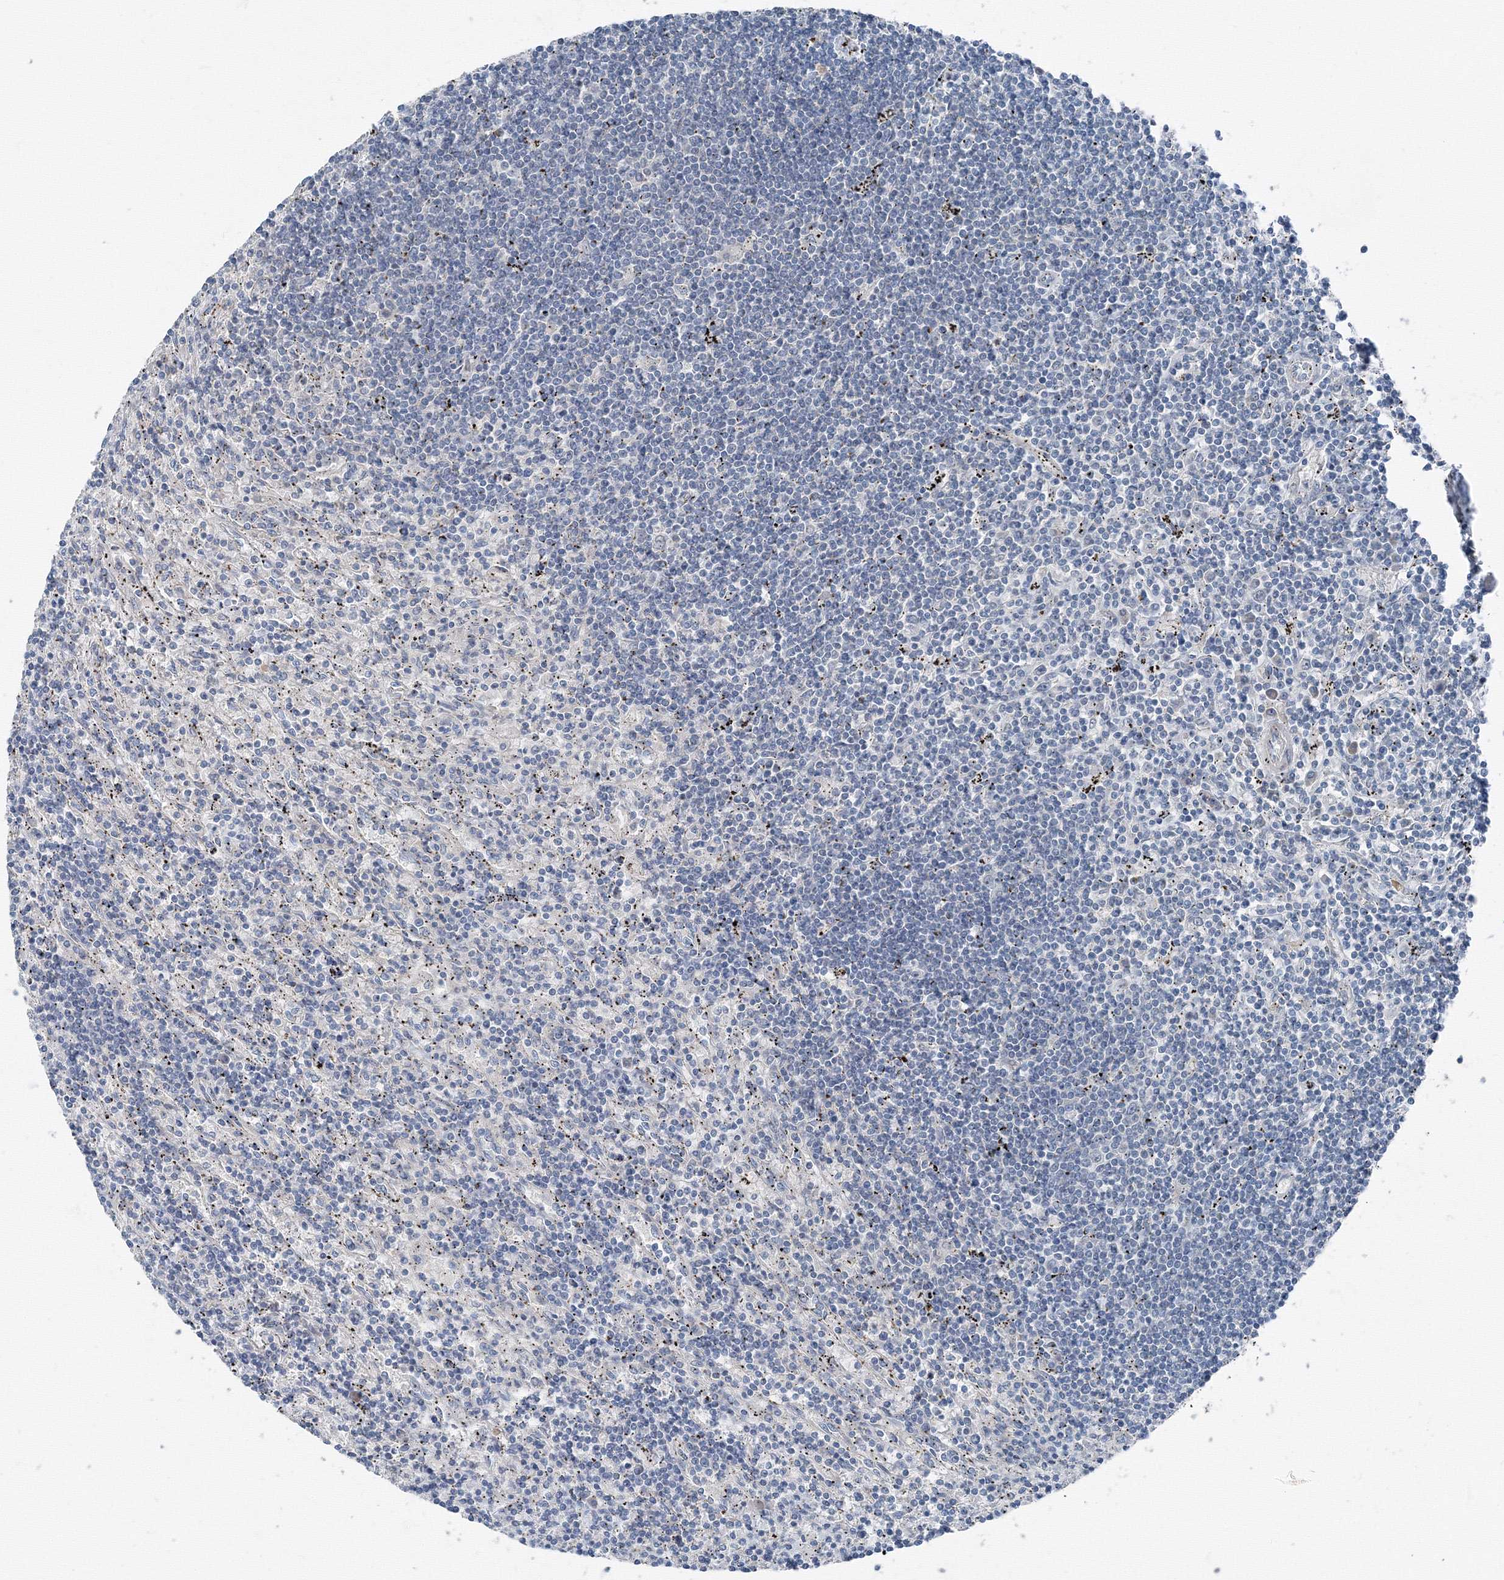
{"staining": {"intensity": "negative", "quantity": "none", "location": "none"}, "tissue": "lymphoma", "cell_type": "Tumor cells", "image_type": "cancer", "snomed": [{"axis": "morphology", "description": "Malignant lymphoma, non-Hodgkin's type, Low grade"}, {"axis": "topography", "description": "Spleen"}], "caption": "There is no significant staining in tumor cells of lymphoma.", "gene": "AASDH", "patient": {"sex": "male", "age": 76}}